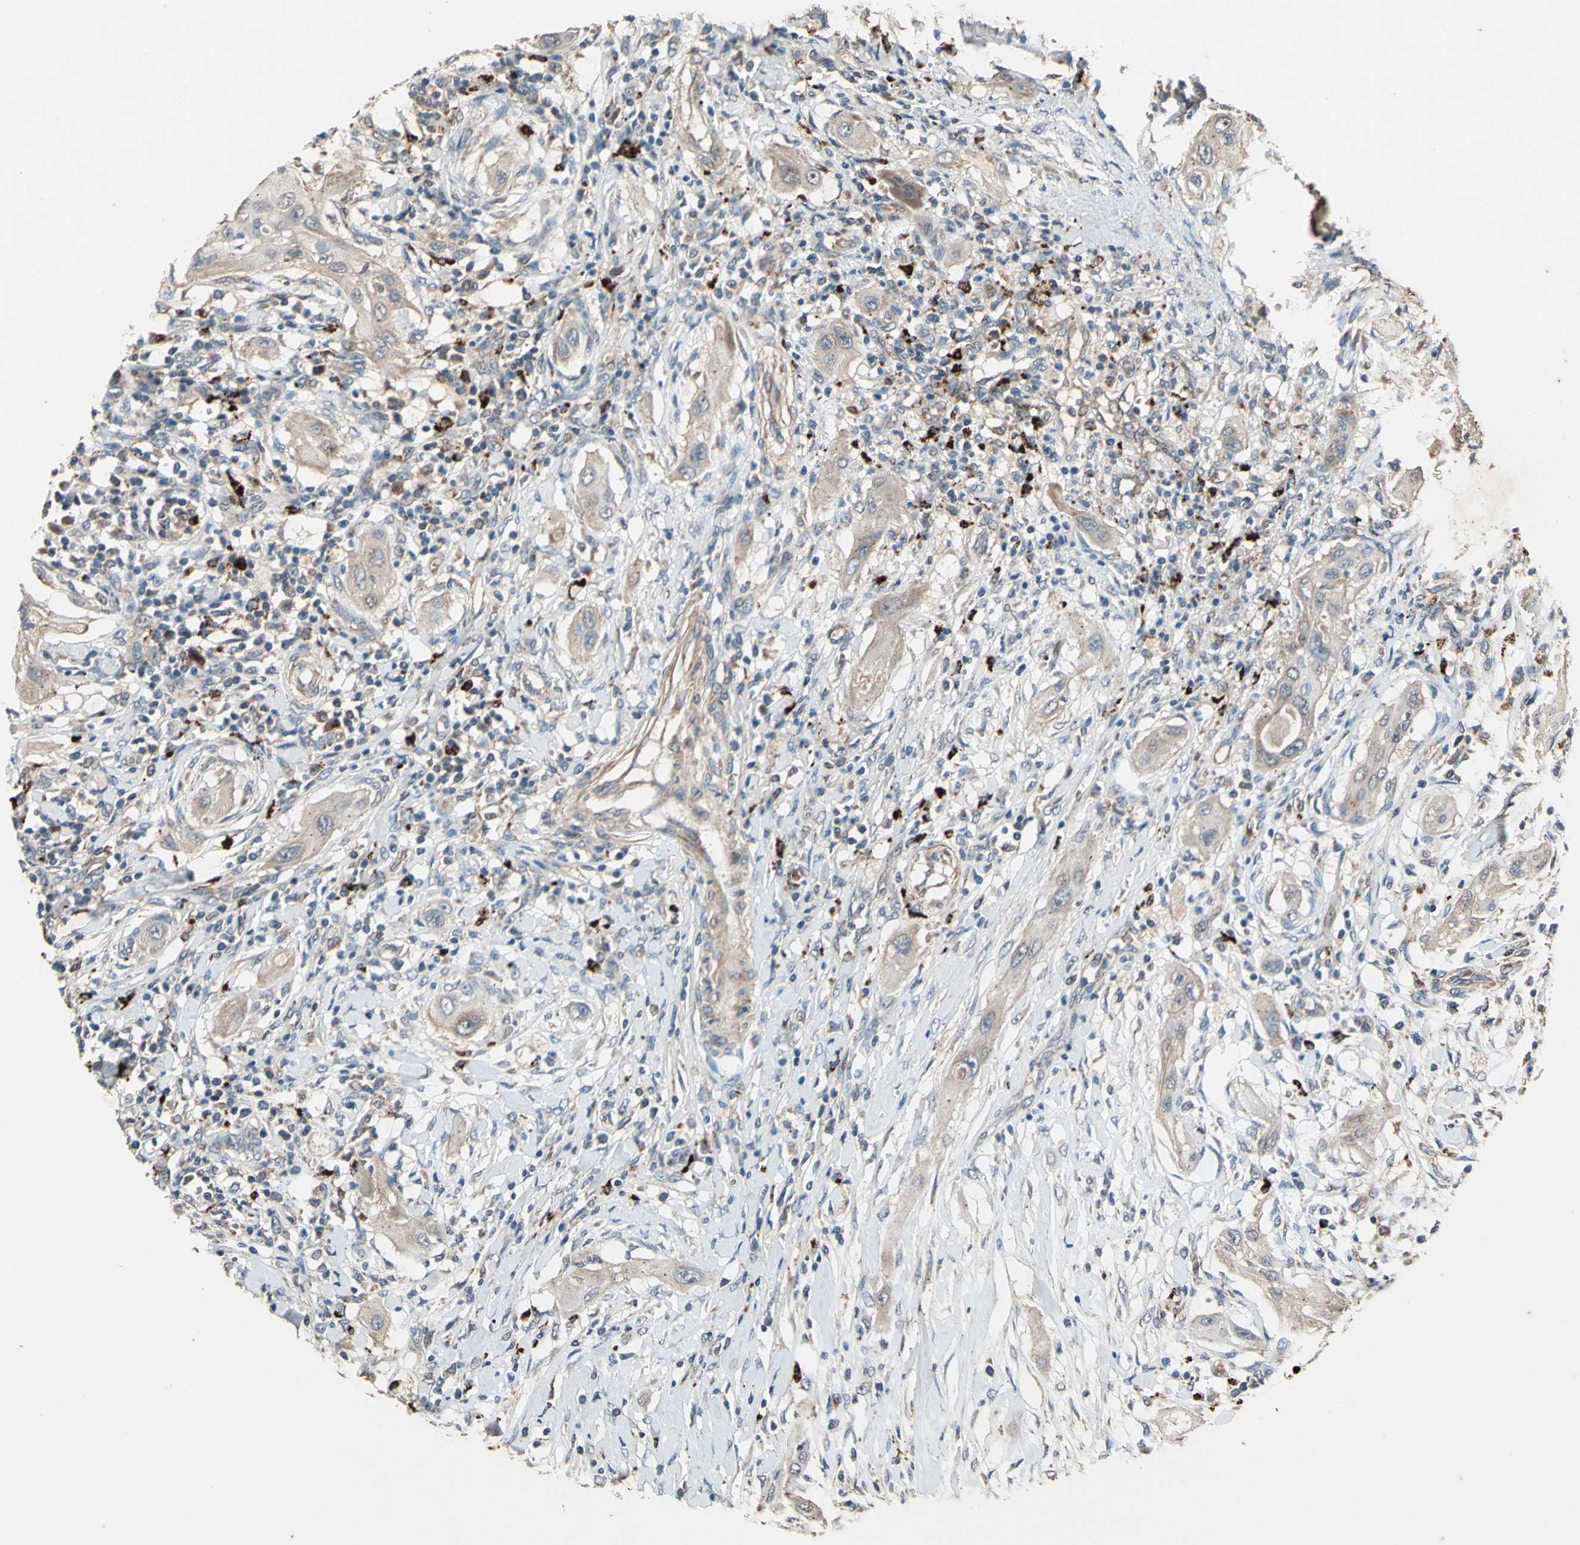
{"staining": {"intensity": "moderate", "quantity": "25%-75%", "location": "cytoplasmic/membranous"}, "tissue": "lung cancer", "cell_type": "Tumor cells", "image_type": "cancer", "snomed": [{"axis": "morphology", "description": "Squamous cell carcinoma, NOS"}, {"axis": "topography", "description": "Lung"}], "caption": "IHC micrograph of human lung cancer stained for a protein (brown), which demonstrates medium levels of moderate cytoplasmic/membranous positivity in approximately 25%-75% of tumor cells.", "gene": "POLRMT", "patient": {"sex": "female", "age": 47}}